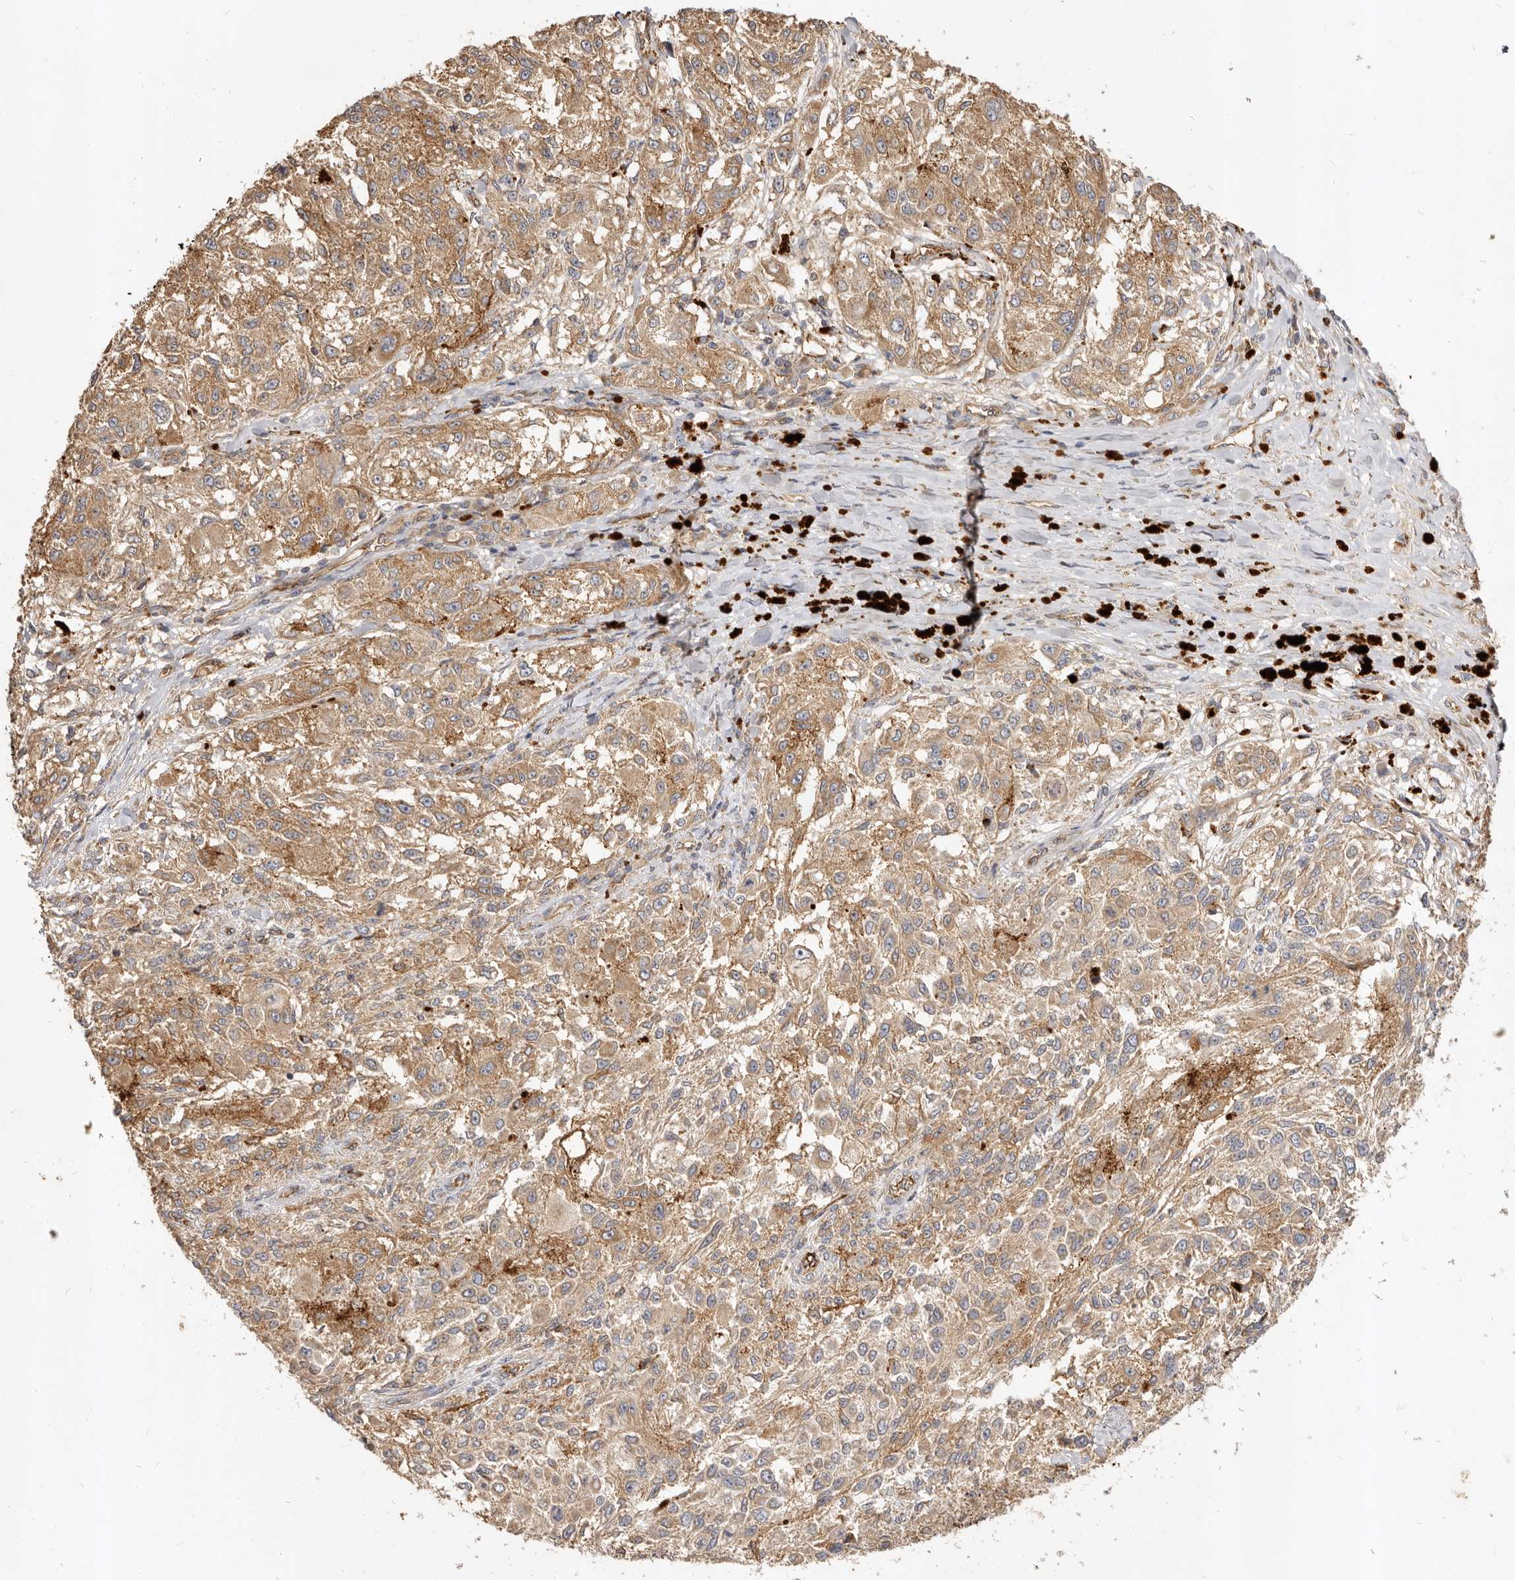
{"staining": {"intensity": "moderate", "quantity": ">75%", "location": "cytoplasmic/membranous"}, "tissue": "melanoma", "cell_type": "Tumor cells", "image_type": "cancer", "snomed": [{"axis": "morphology", "description": "Necrosis, NOS"}, {"axis": "morphology", "description": "Malignant melanoma, NOS"}, {"axis": "topography", "description": "Skin"}], "caption": "Protein staining by IHC displays moderate cytoplasmic/membranous positivity in about >75% of tumor cells in melanoma. Using DAB (3,3'-diaminobenzidine) (brown) and hematoxylin (blue) stains, captured at high magnification using brightfield microscopy.", "gene": "ADAMTS9", "patient": {"sex": "female", "age": 87}}